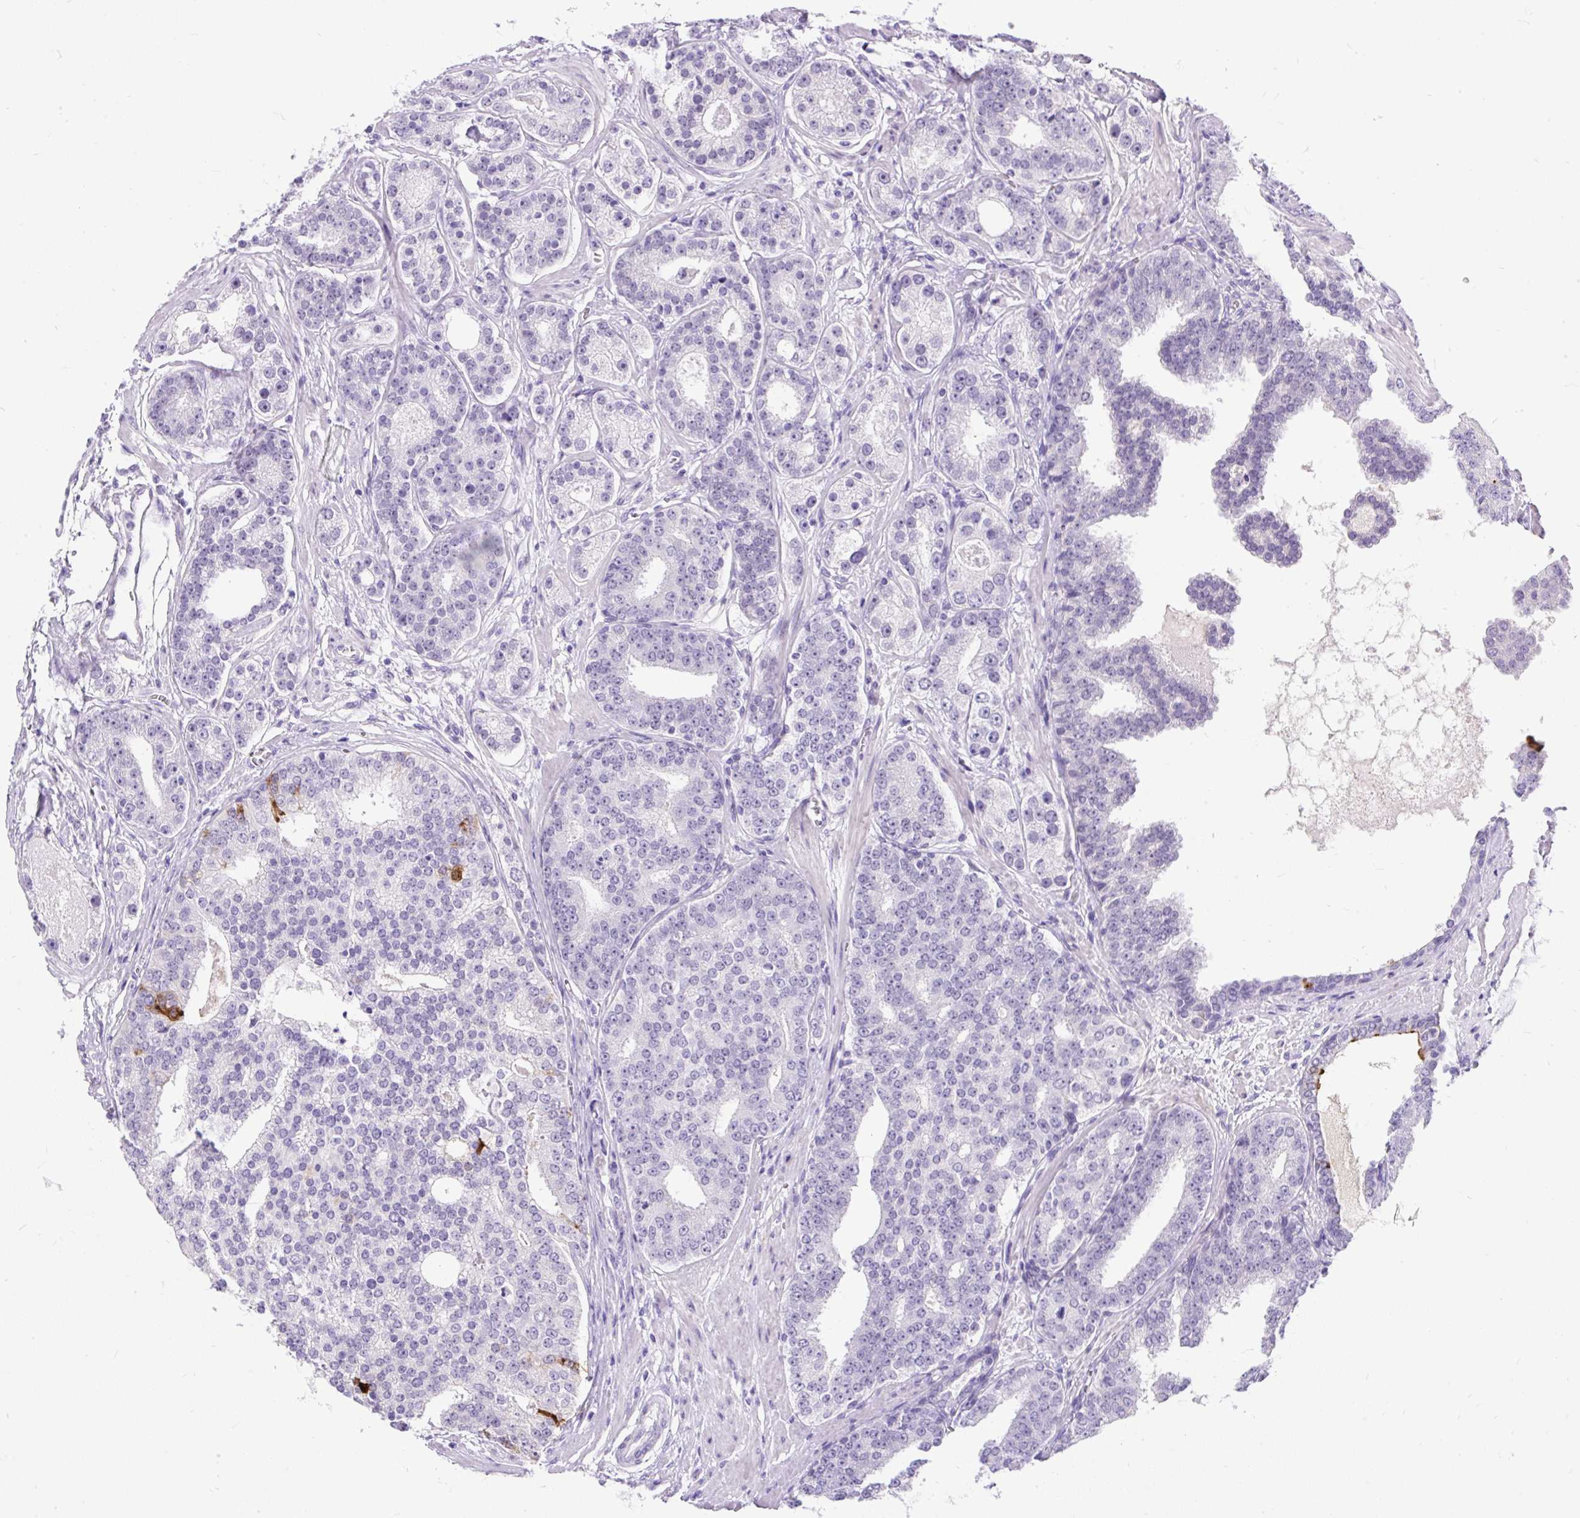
{"staining": {"intensity": "negative", "quantity": "none", "location": "none"}, "tissue": "prostate cancer", "cell_type": "Tumor cells", "image_type": "cancer", "snomed": [{"axis": "morphology", "description": "Adenocarcinoma, High grade"}, {"axis": "topography", "description": "Prostate"}], "caption": "The image reveals no significant expression in tumor cells of prostate adenocarcinoma (high-grade).", "gene": "SCGB1A1", "patient": {"sex": "male", "age": 71}}